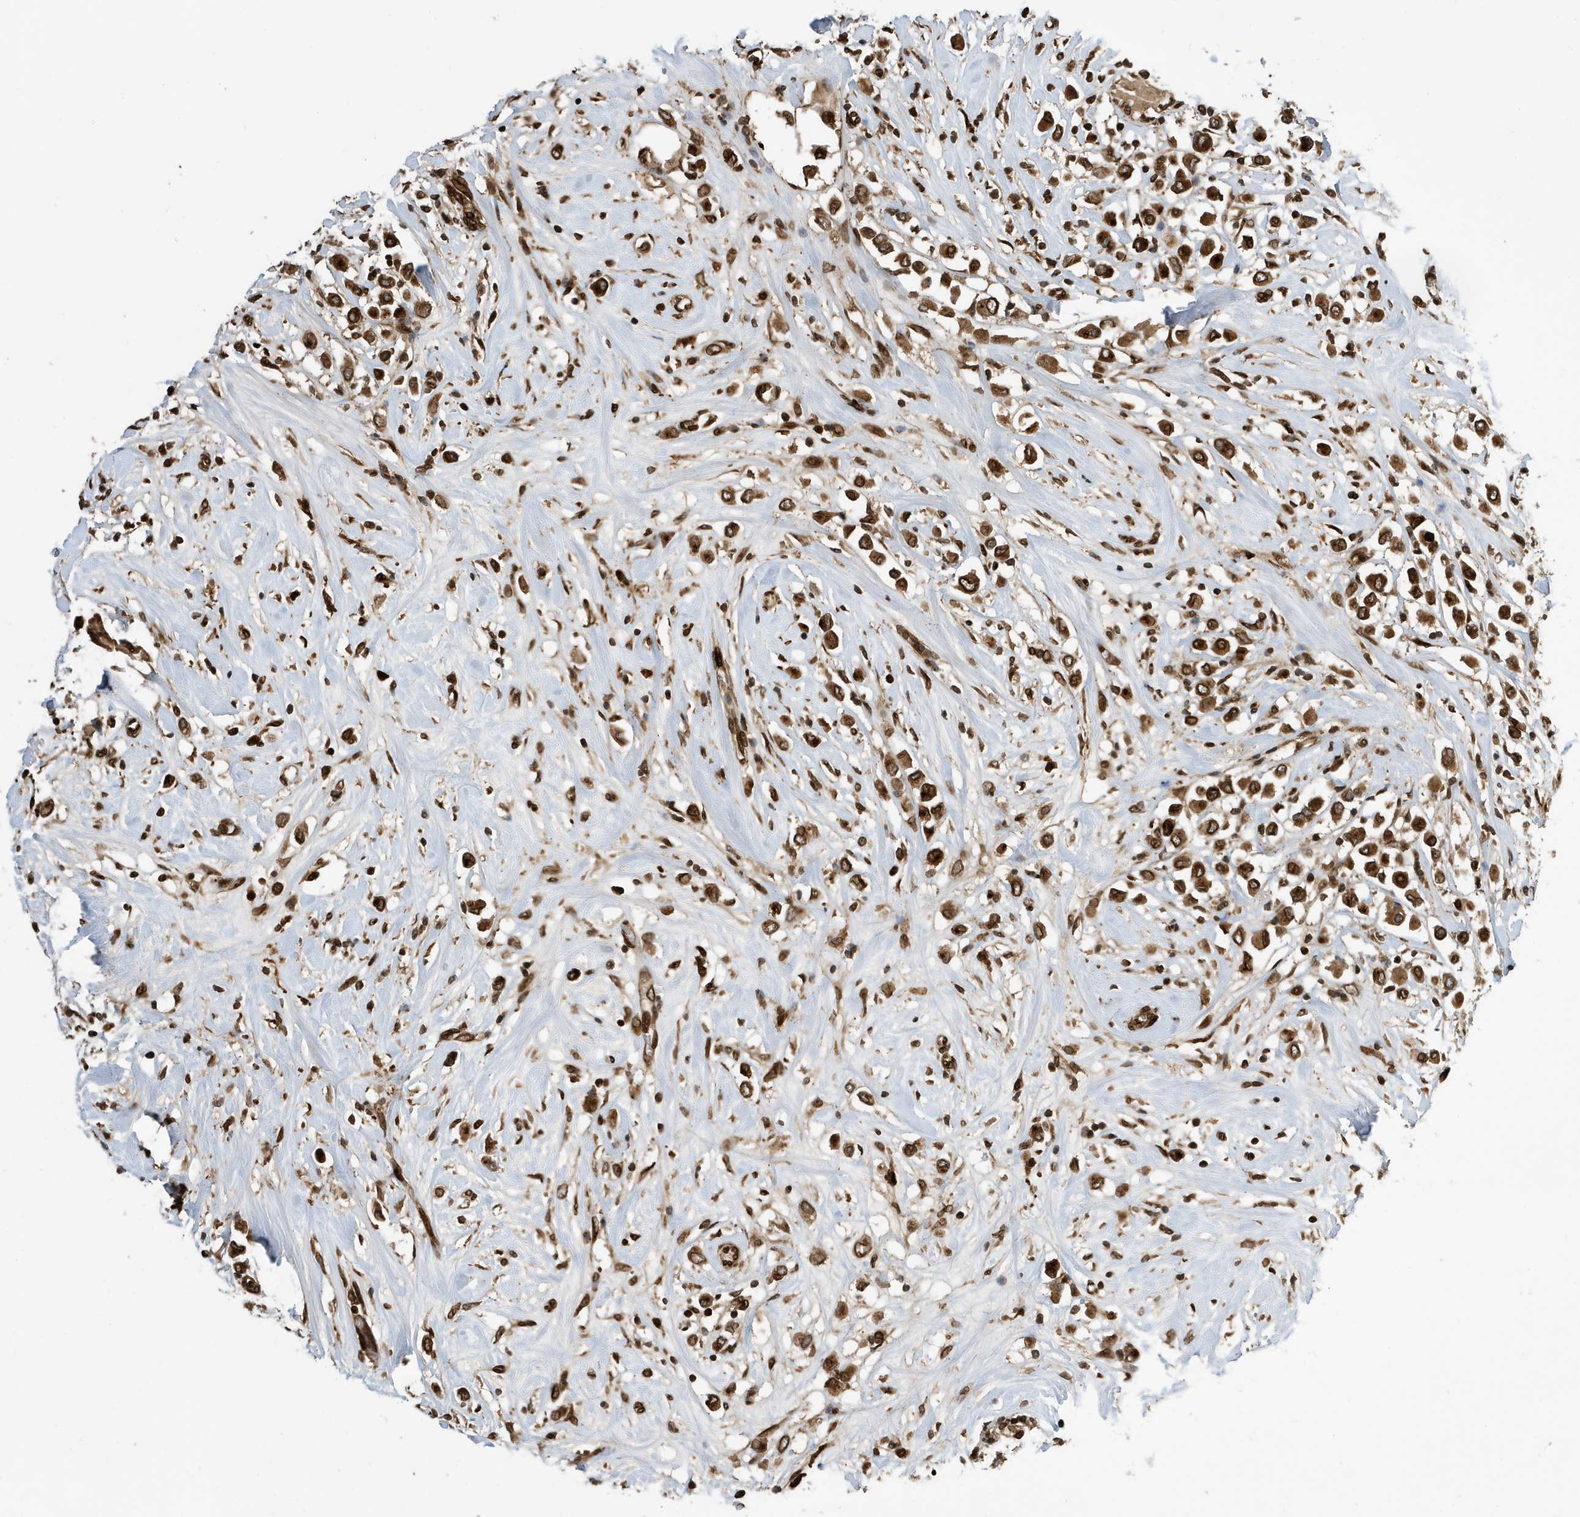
{"staining": {"intensity": "strong", "quantity": ">75%", "location": "cytoplasmic/membranous,nuclear"}, "tissue": "breast cancer", "cell_type": "Tumor cells", "image_type": "cancer", "snomed": [{"axis": "morphology", "description": "Duct carcinoma"}, {"axis": "topography", "description": "Breast"}], "caption": "Breast cancer (invasive ductal carcinoma) tissue demonstrates strong cytoplasmic/membranous and nuclear staining in about >75% of tumor cells Using DAB (brown) and hematoxylin (blue) stains, captured at high magnification using brightfield microscopy.", "gene": "DUSP18", "patient": {"sex": "female", "age": 61}}